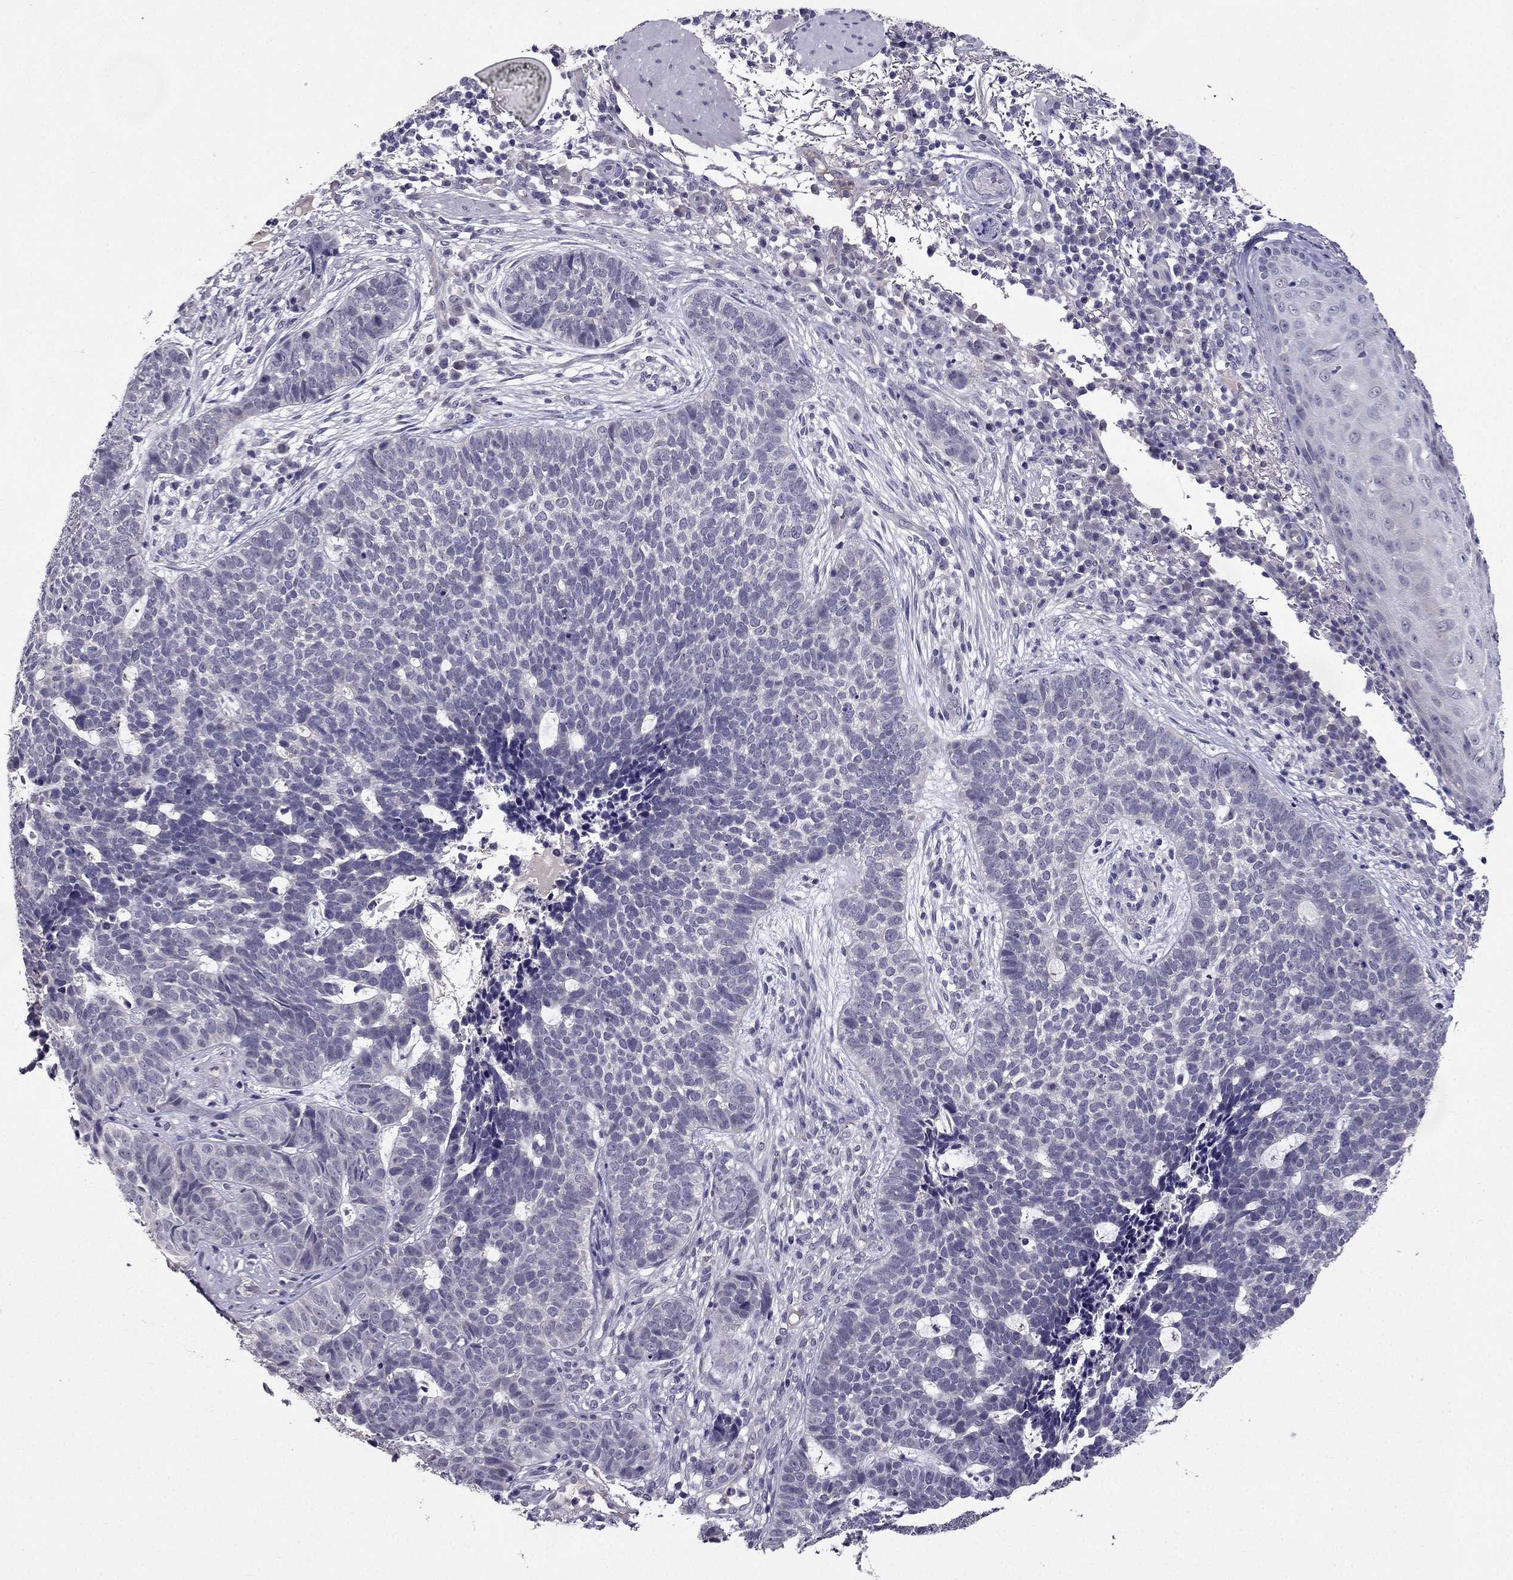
{"staining": {"intensity": "negative", "quantity": "none", "location": "none"}, "tissue": "skin cancer", "cell_type": "Tumor cells", "image_type": "cancer", "snomed": [{"axis": "morphology", "description": "Basal cell carcinoma"}, {"axis": "topography", "description": "Skin"}], "caption": "This micrograph is of skin basal cell carcinoma stained with IHC to label a protein in brown with the nuclei are counter-stained blue. There is no staining in tumor cells. The staining was performed using DAB (3,3'-diaminobenzidine) to visualize the protein expression in brown, while the nuclei were stained in blue with hematoxylin (Magnification: 20x).", "gene": "DUSP15", "patient": {"sex": "female", "age": 69}}